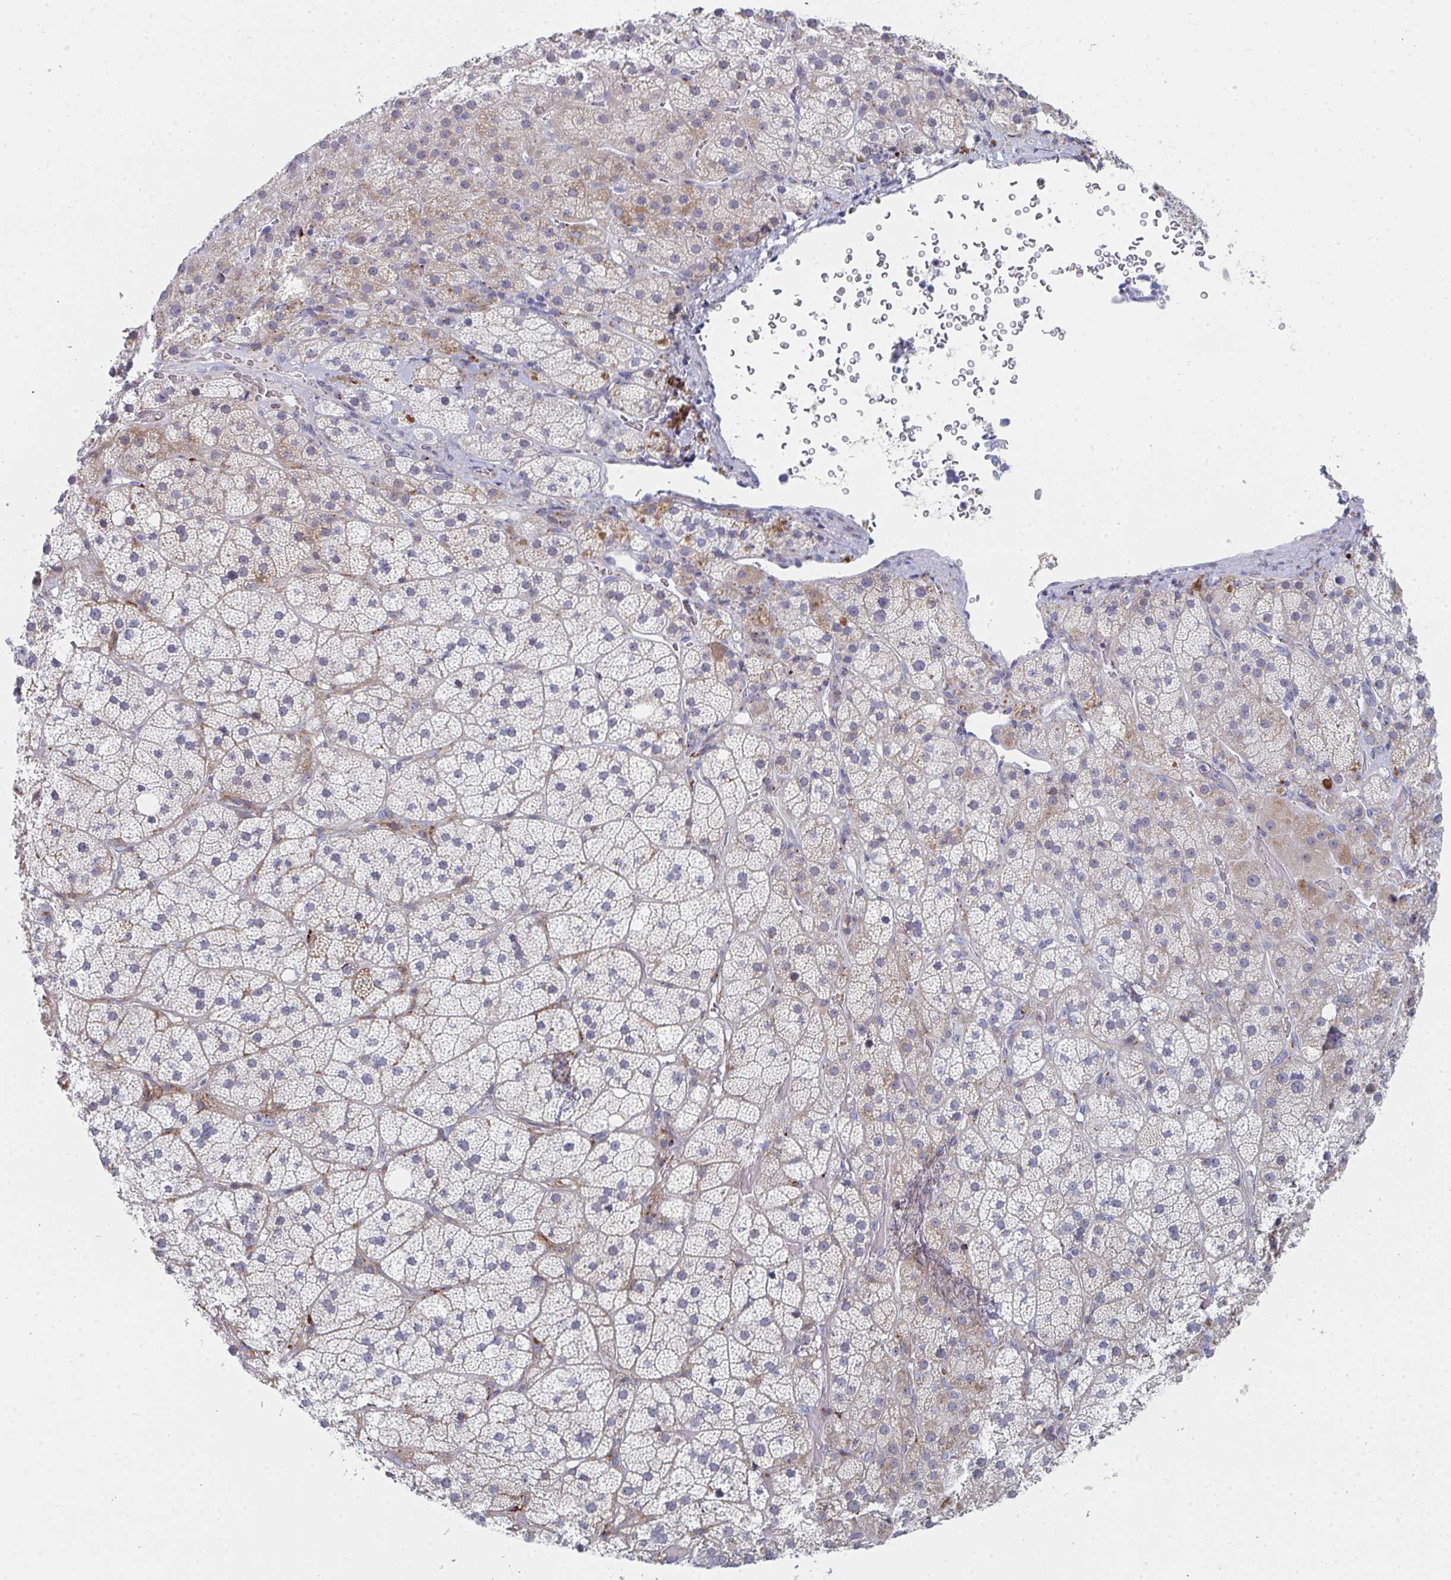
{"staining": {"intensity": "moderate", "quantity": "25%-75%", "location": "cytoplasmic/membranous"}, "tissue": "adrenal gland", "cell_type": "Glandular cells", "image_type": "normal", "snomed": [{"axis": "morphology", "description": "Normal tissue, NOS"}, {"axis": "topography", "description": "Adrenal gland"}], "caption": "Protein expression by immunohistochemistry reveals moderate cytoplasmic/membranous staining in approximately 25%-75% of glandular cells in normal adrenal gland. Nuclei are stained in blue.", "gene": "PSMG1", "patient": {"sex": "male", "age": 57}}